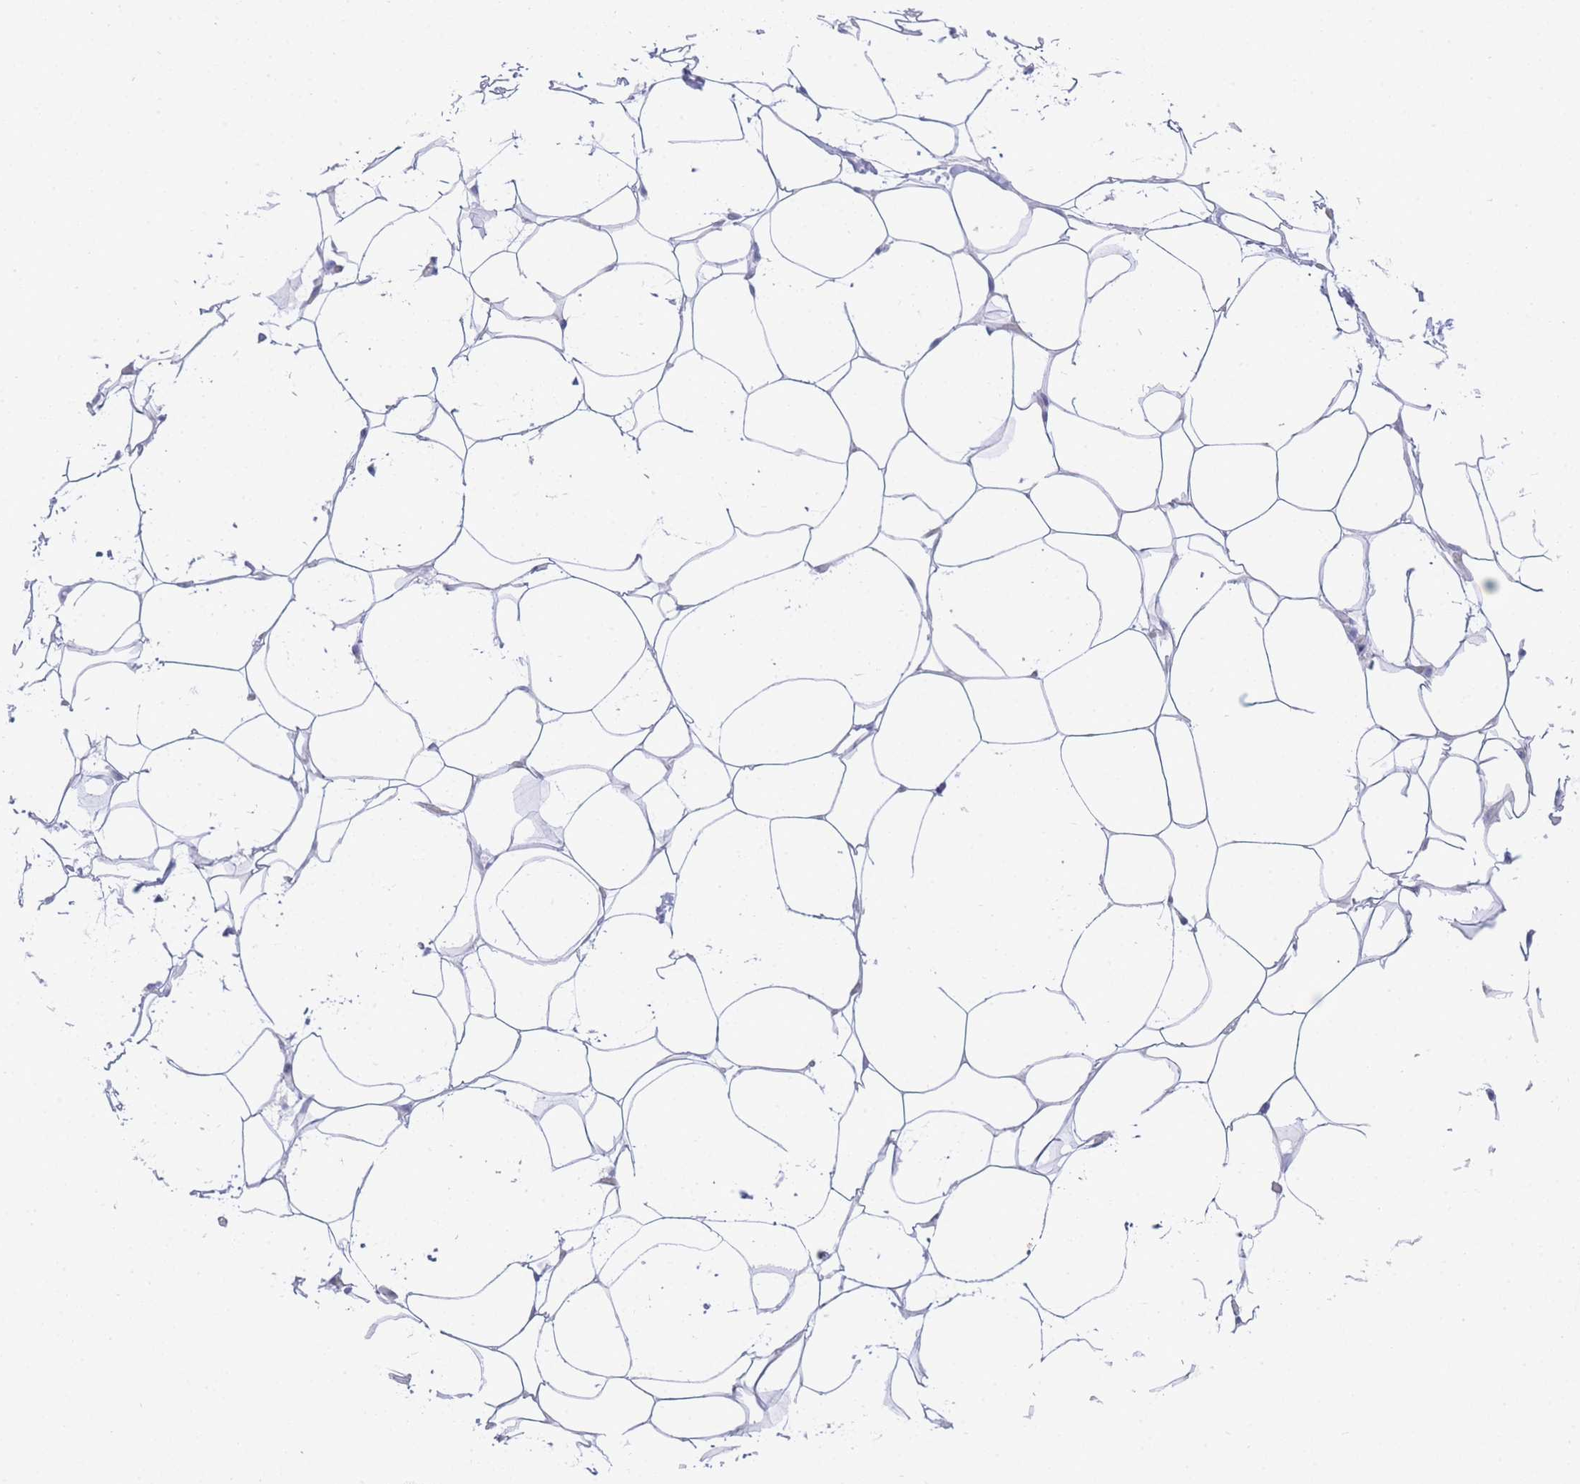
{"staining": {"intensity": "negative", "quantity": "none", "location": "none"}, "tissue": "adipose tissue", "cell_type": "Adipocytes", "image_type": "normal", "snomed": [{"axis": "morphology", "description": "Normal tissue, NOS"}, {"axis": "topography", "description": "Breast"}], "caption": "Photomicrograph shows no significant protein expression in adipocytes of normal adipose tissue. (DAB (3,3'-diaminobenzidine) immunohistochemistry with hematoxylin counter stain).", "gene": "ZNF510", "patient": {"sex": "female", "age": 26}}